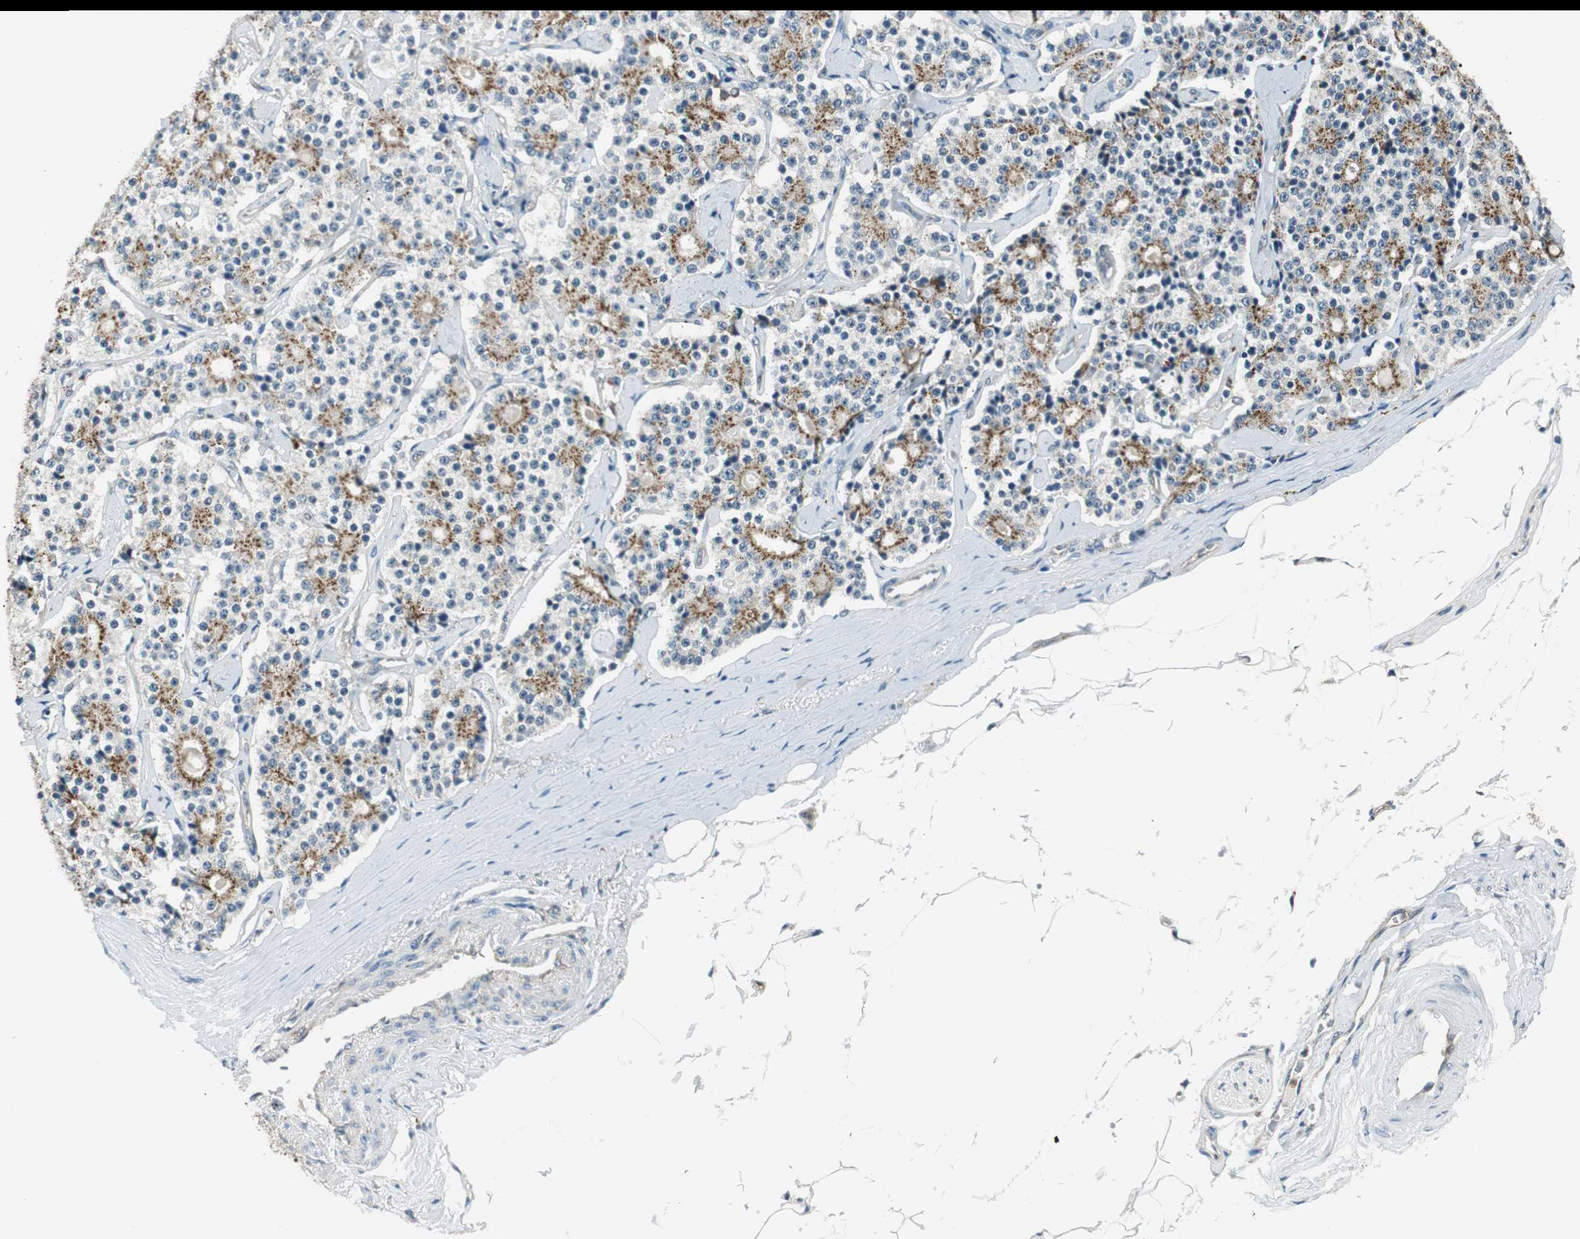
{"staining": {"intensity": "moderate", "quantity": "25%-75%", "location": "cytoplasmic/membranous"}, "tissue": "carcinoid", "cell_type": "Tumor cells", "image_type": "cancer", "snomed": [{"axis": "morphology", "description": "Carcinoid, malignant, NOS"}, {"axis": "topography", "description": "Colon"}], "caption": "Human malignant carcinoid stained with a brown dye reveals moderate cytoplasmic/membranous positive positivity in about 25%-75% of tumor cells.", "gene": "NCK1", "patient": {"sex": "female", "age": 61}}